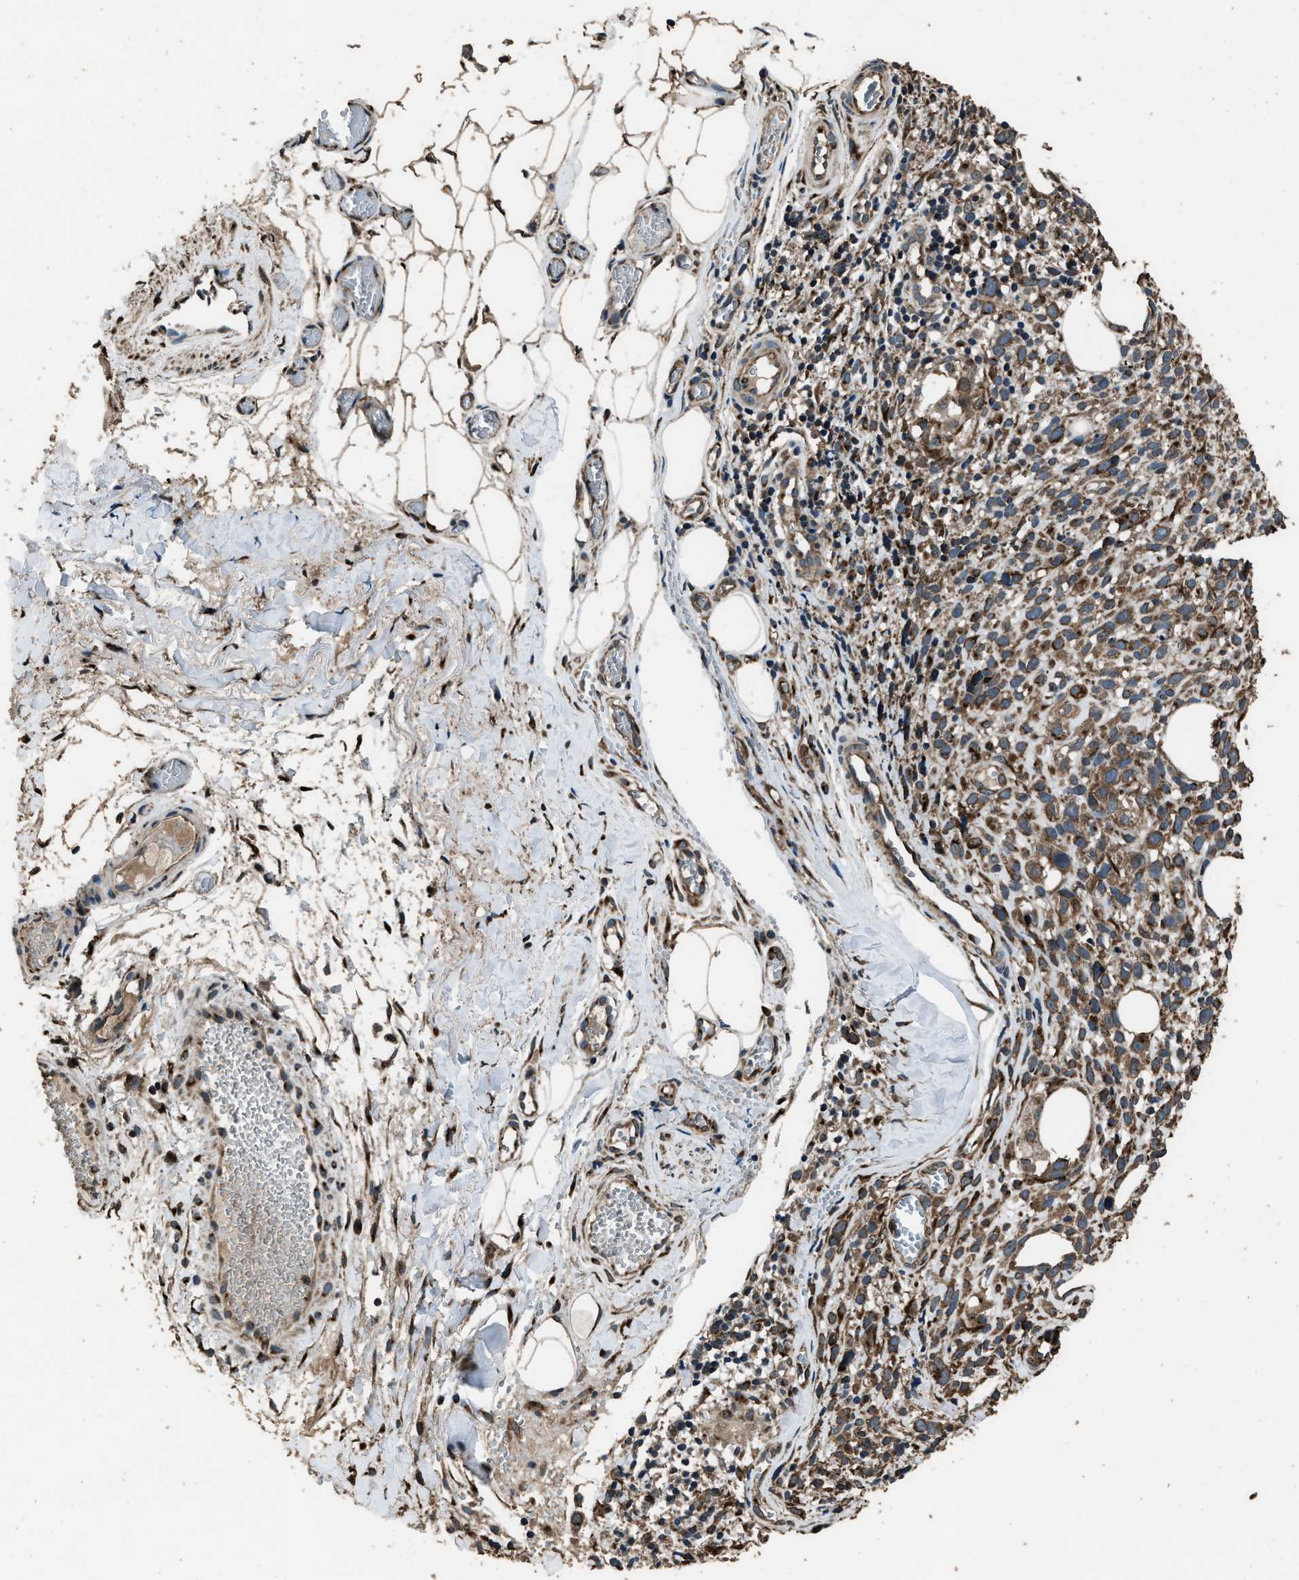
{"staining": {"intensity": "moderate", "quantity": ">75%", "location": "cytoplasmic/membranous"}, "tissue": "melanoma", "cell_type": "Tumor cells", "image_type": "cancer", "snomed": [{"axis": "morphology", "description": "Malignant melanoma, NOS"}, {"axis": "topography", "description": "Skin"}], "caption": "A brown stain highlights moderate cytoplasmic/membranous expression of a protein in malignant melanoma tumor cells. (Brightfield microscopy of DAB IHC at high magnification).", "gene": "SLC38A10", "patient": {"sex": "female", "age": 55}}